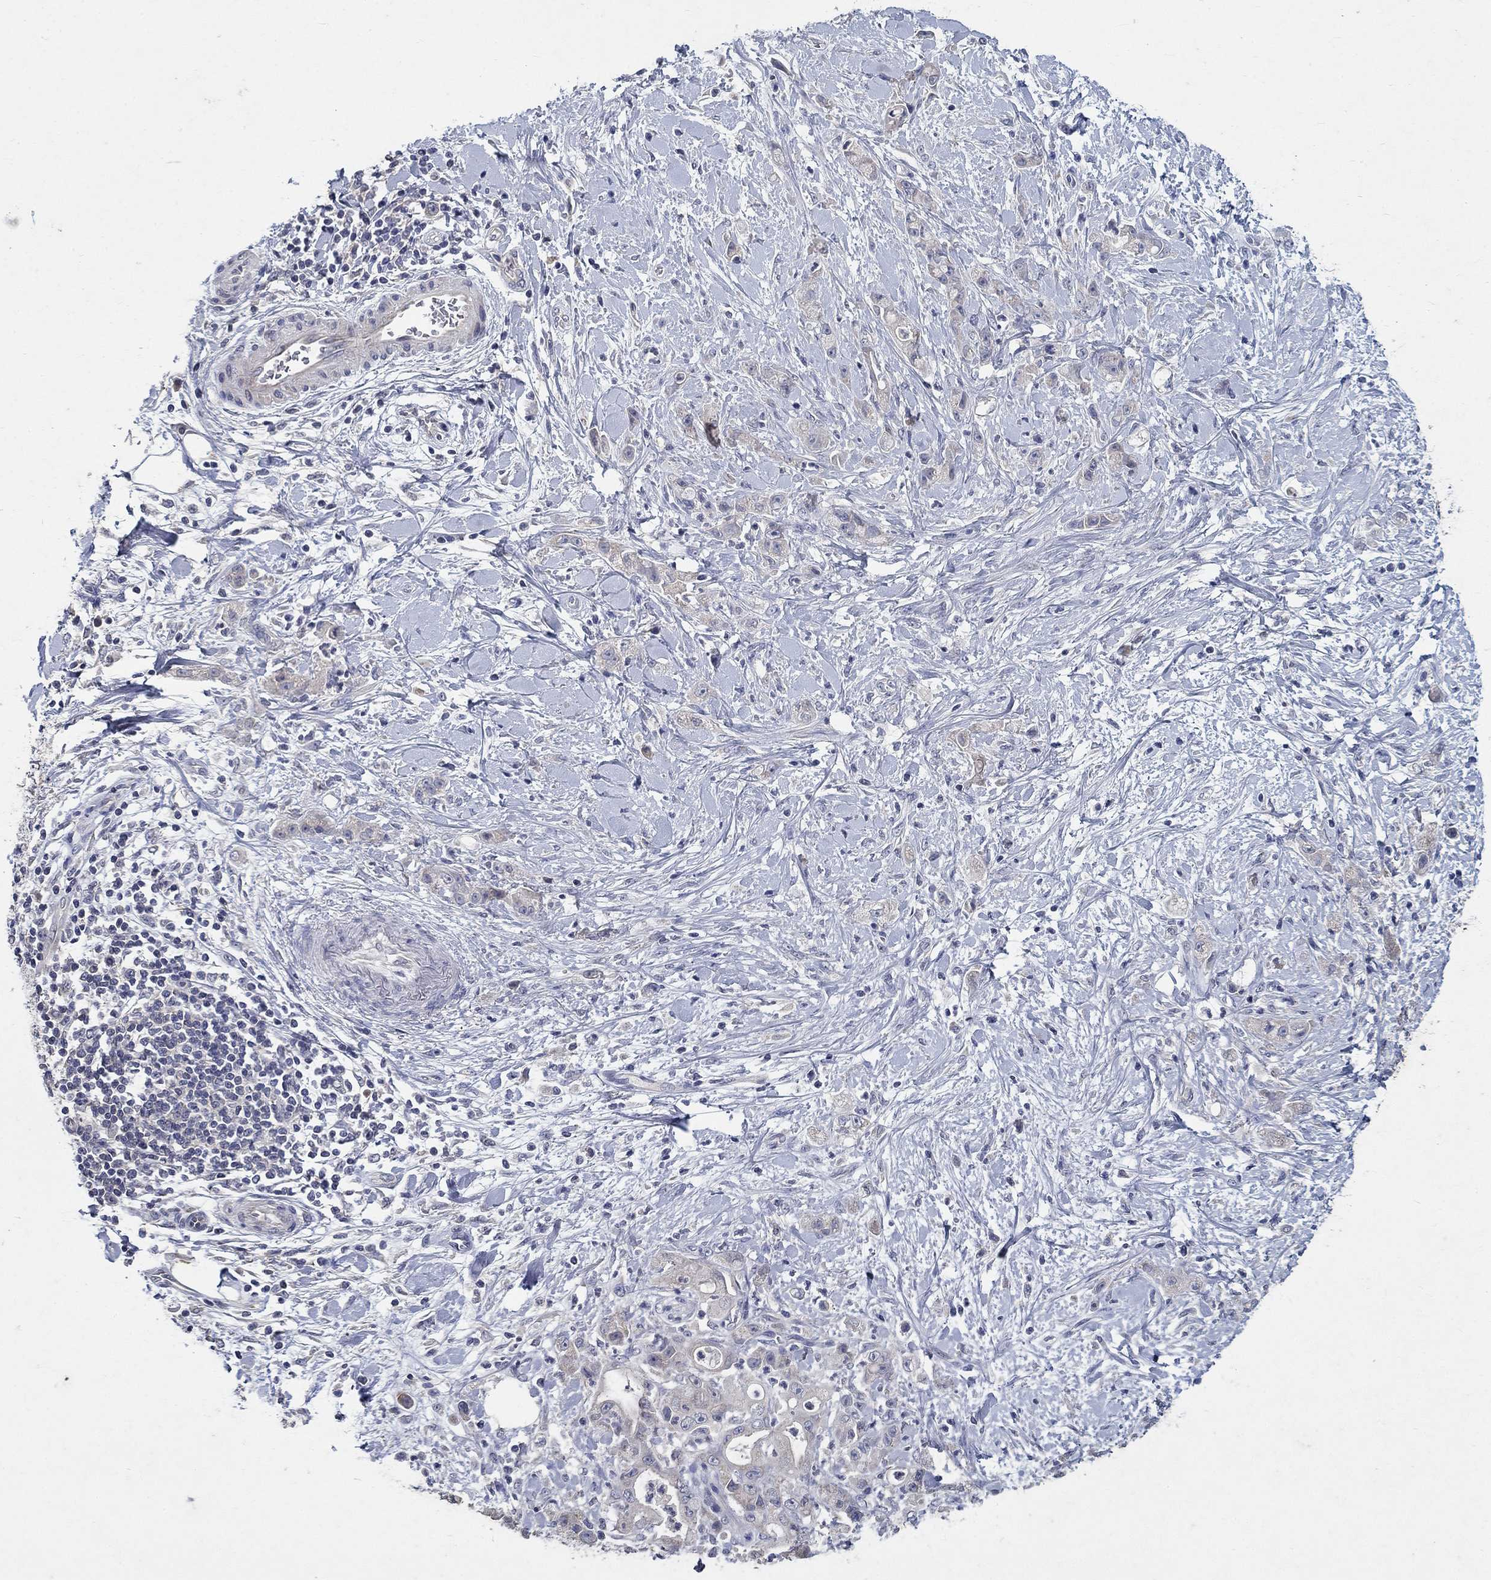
{"staining": {"intensity": "negative", "quantity": "none", "location": "none"}, "tissue": "stomach cancer", "cell_type": "Tumor cells", "image_type": "cancer", "snomed": [{"axis": "morphology", "description": "Adenocarcinoma, NOS"}, {"axis": "topography", "description": "Stomach"}], "caption": "A high-resolution histopathology image shows IHC staining of stomach adenocarcinoma, which exhibits no significant positivity in tumor cells.", "gene": "PROZ", "patient": {"sex": "male", "age": 58}}